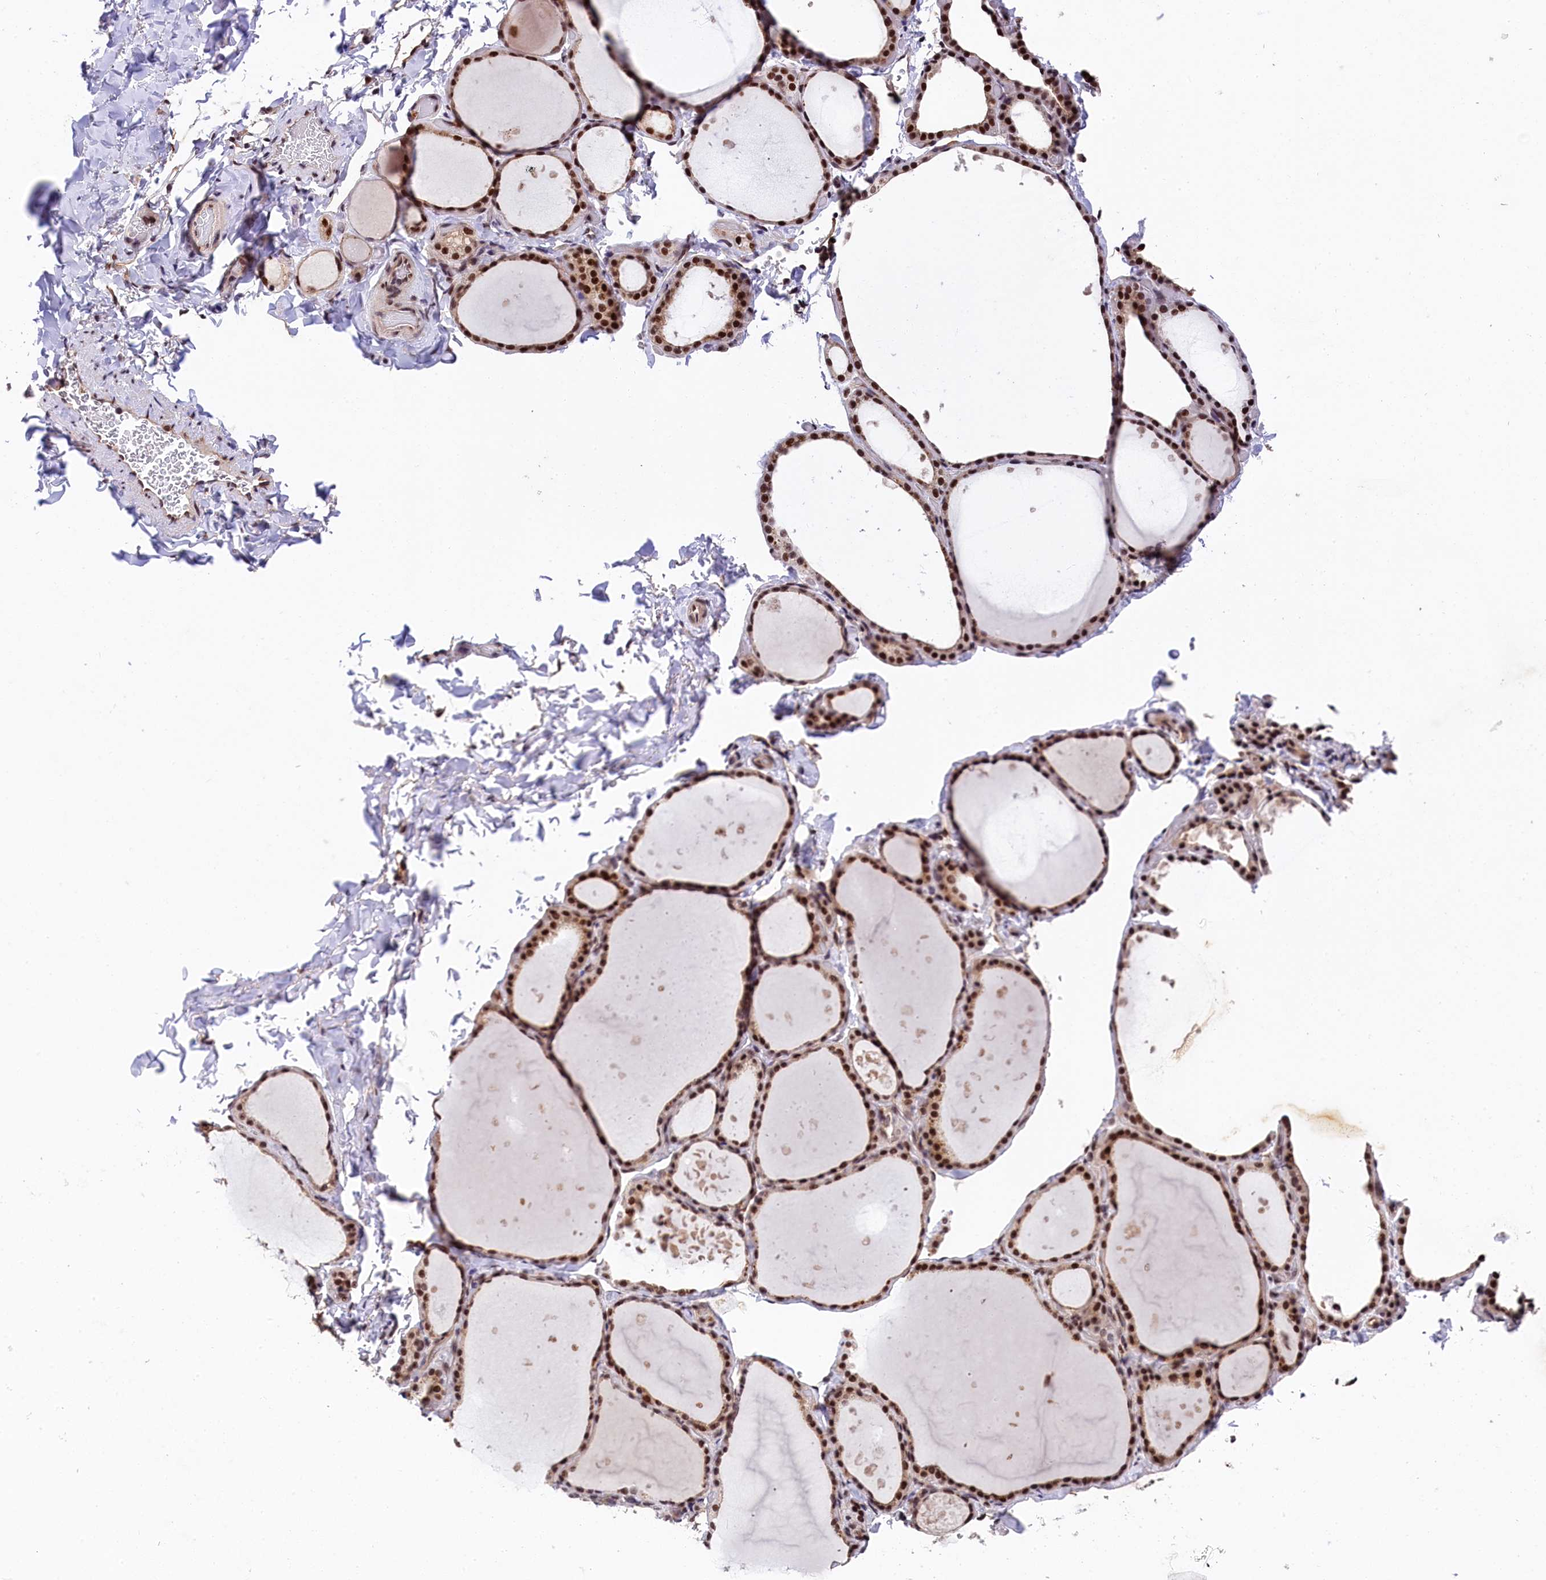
{"staining": {"intensity": "strong", "quantity": ">75%", "location": "nuclear"}, "tissue": "thyroid gland", "cell_type": "Glandular cells", "image_type": "normal", "snomed": [{"axis": "morphology", "description": "Normal tissue, NOS"}, {"axis": "topography", "description": "Thyroid gland"}], "caption": "Immunohistochemical staining of normal thyroid gland shows strong nuclear protein positivity in about >75% of glandular cells.", "gene": "ADIG", "patient": {"sex": "female", "age": 44}}